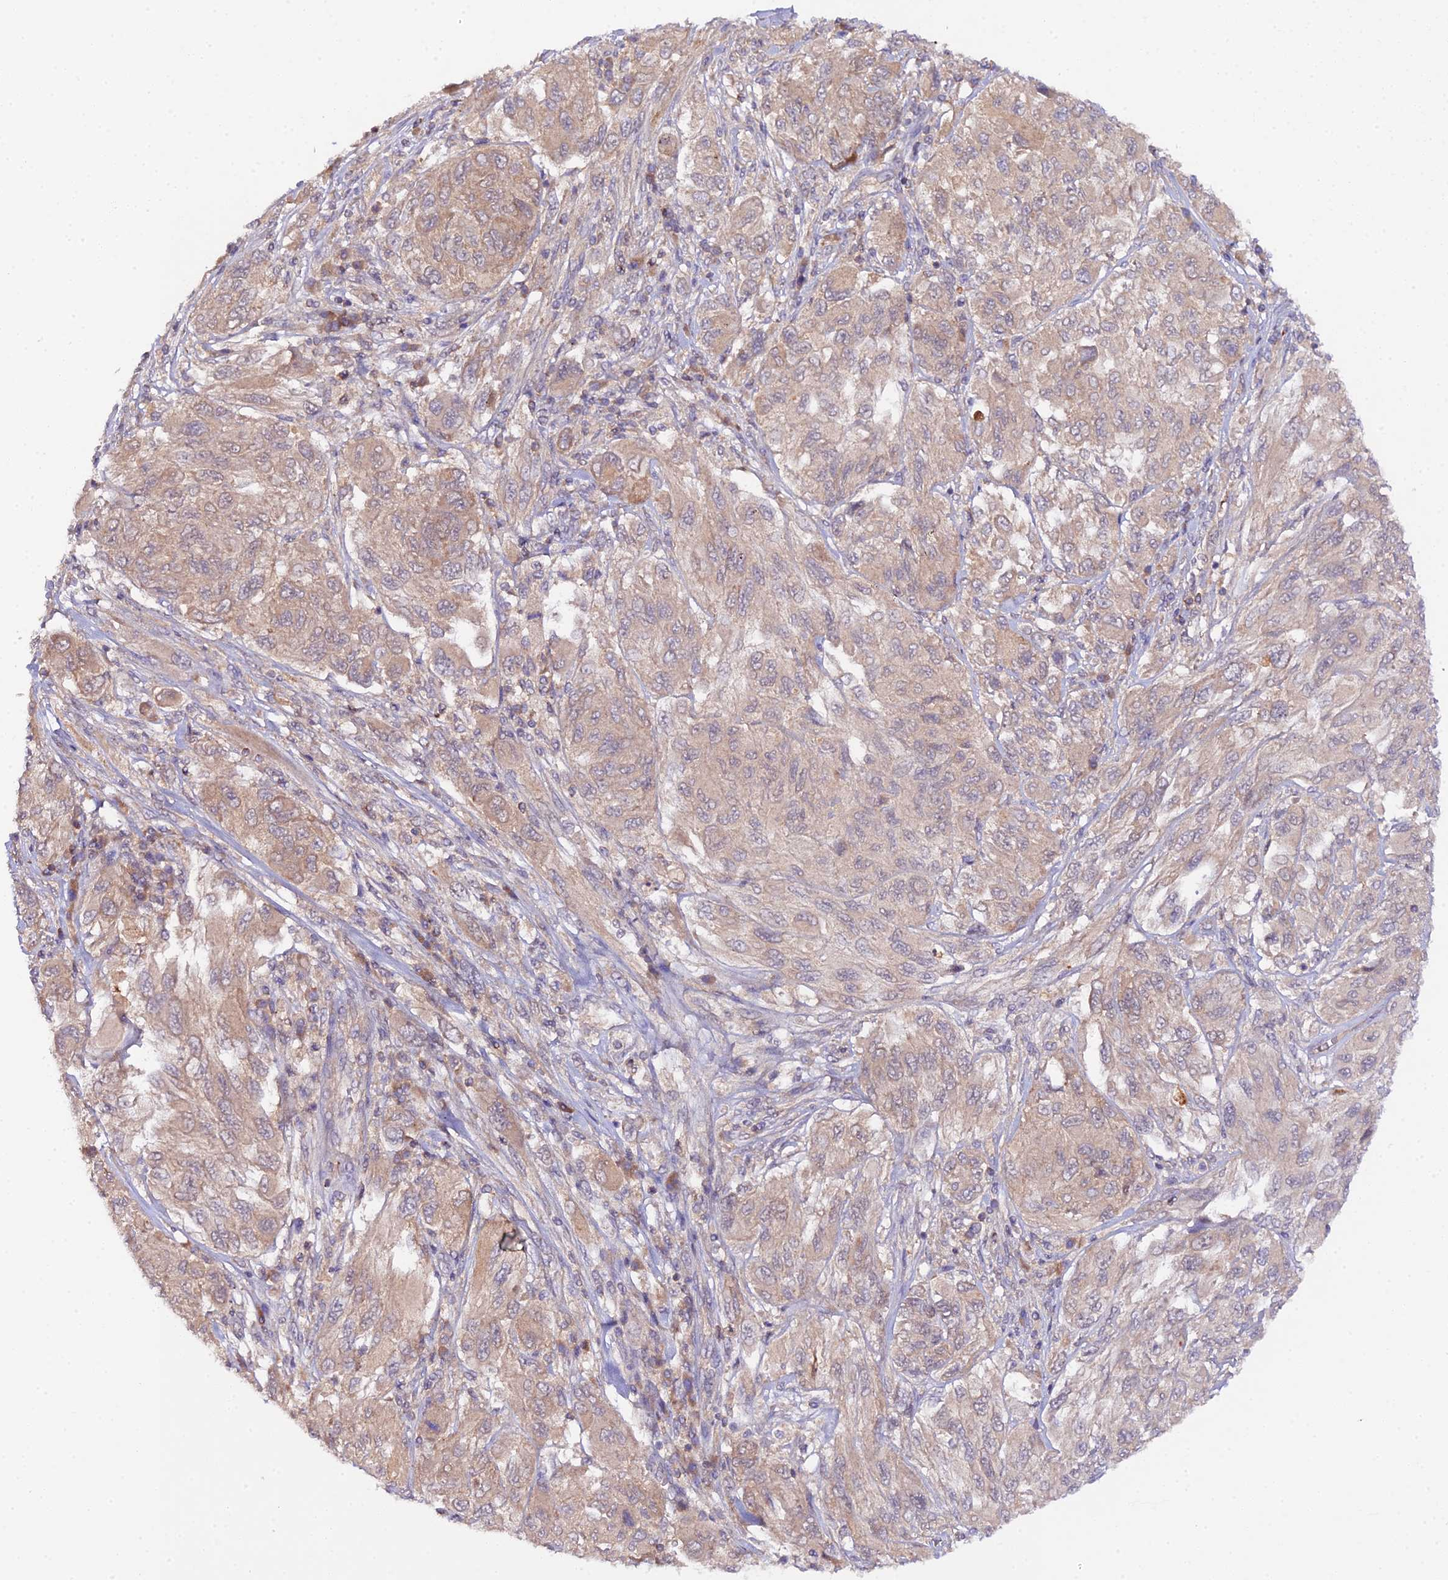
{"staining": {"intensity": "moderate", "quantity": ">75%", "location": "cytoplasmic/membranous"}, "tissue": "melanoma", "cell_type": "Tumor cells", "image_type": "cancer", "snomed": [{"axis": "morphology", "description": "Malignant melanoma, NOS"}, {"axis": "topography", "description": "Skin"}], "caption": "Immunohistochemical staining of melanoma demonstrates moderate cytoplasmic/membranous protein expression in about >75% of tumor cells.", "gene": "TRIM26", "patient": {"sex": "female", "age": 91}}